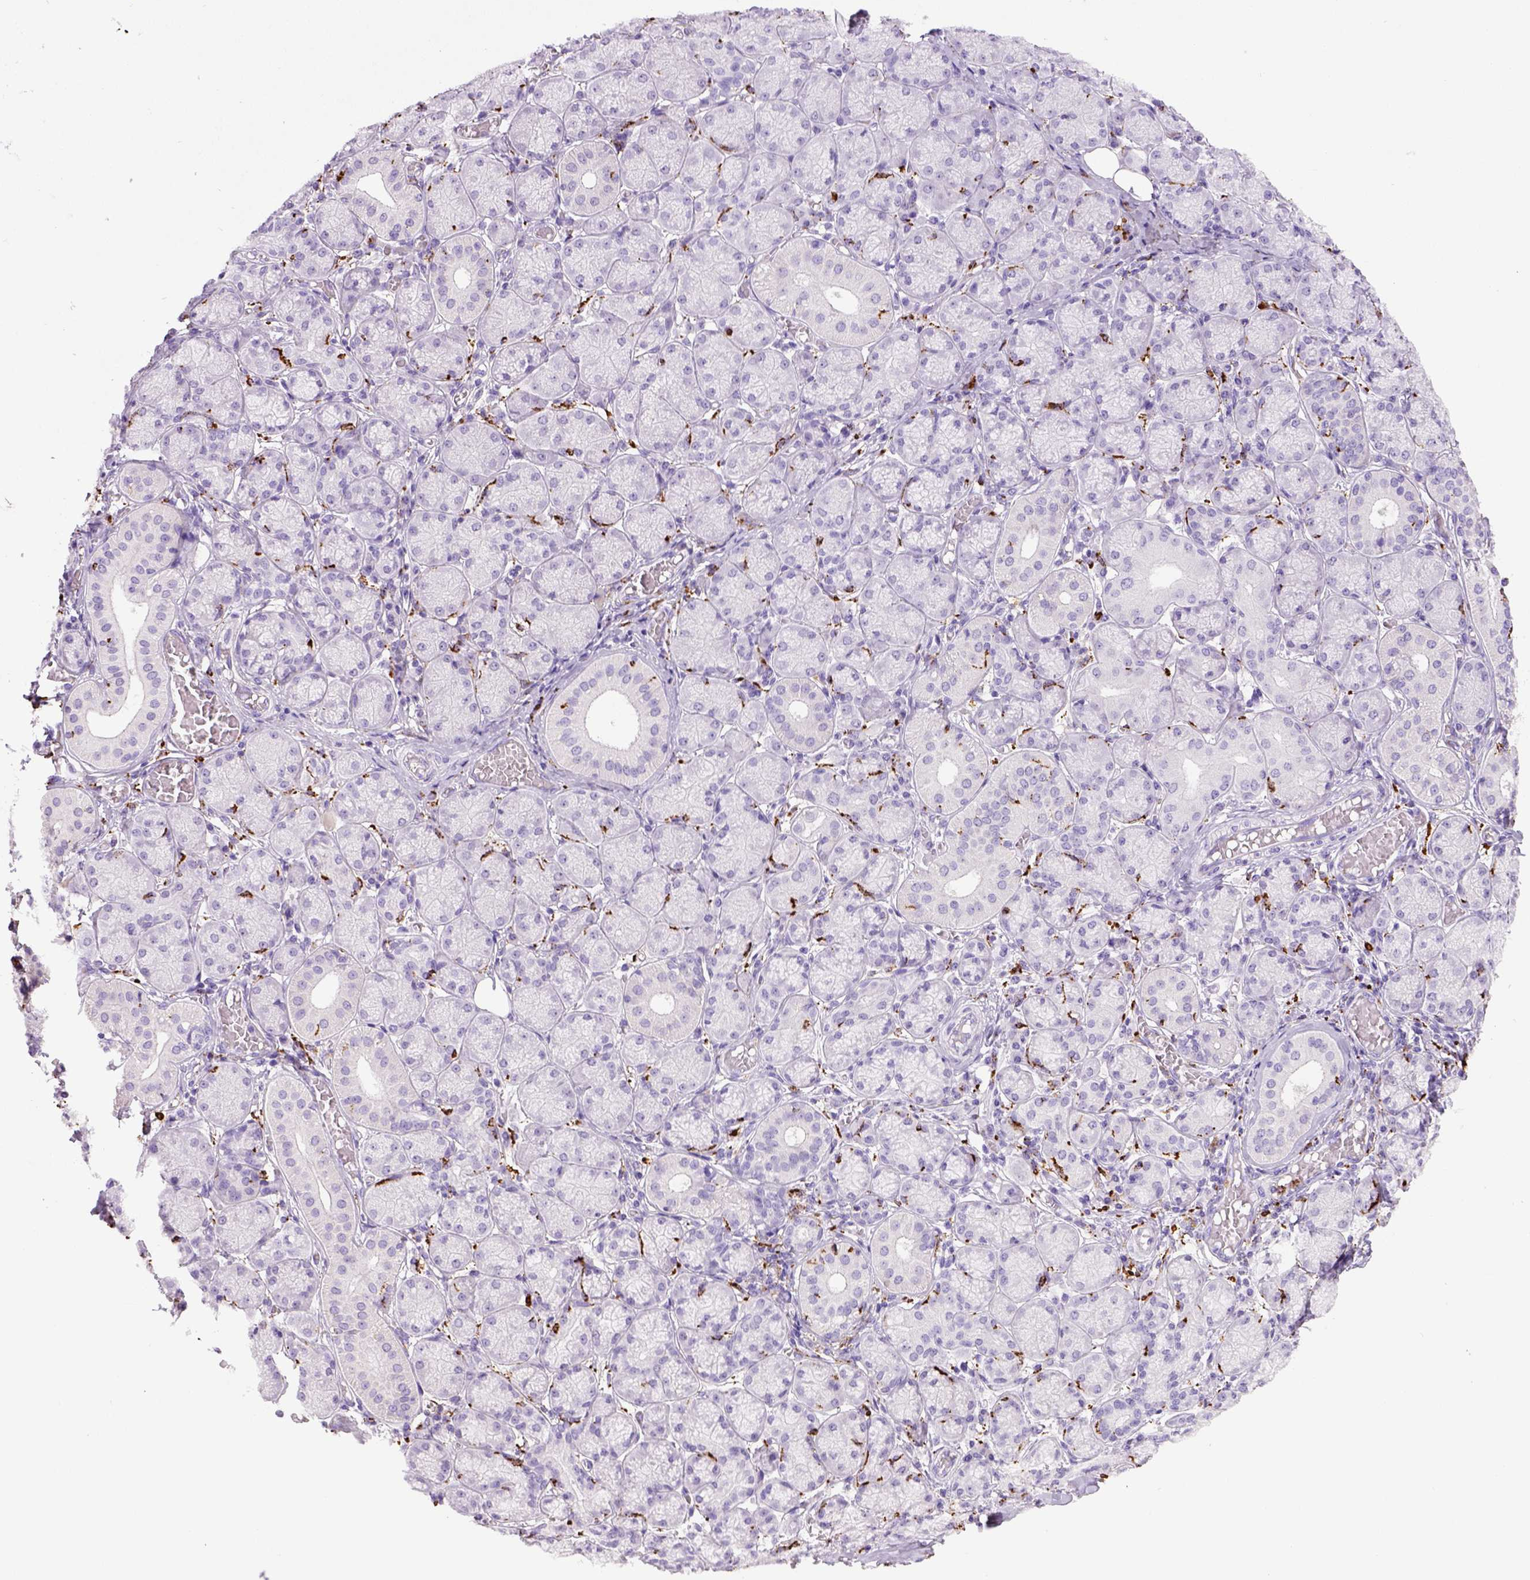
{"staining": {"intensity": "negative", "quantity": "none", "location": "none"}, "tissue": "salivary gland", "cell_type": "Glandular cells", "image_type": "normal", "snomed": [{"axis": "morphology", "description": "Normal tissue, NOS"}, {"axis": "topography", "description": "Salivary gland"}, {"axis": "topography", "description": "Peripheral nerve tissue"}], "caption": "Immunohistochemistry (IHC) micrograph of unremarkable salivary gland stained for a protein (brown), which exhibits no staining in glandular cells. (Brightfield microscopy of DAB (3,3'-diaminobenzidine) IHC at high magnification).", "gene": "CD68", "patient": {"sex": "female", "age": 24}}